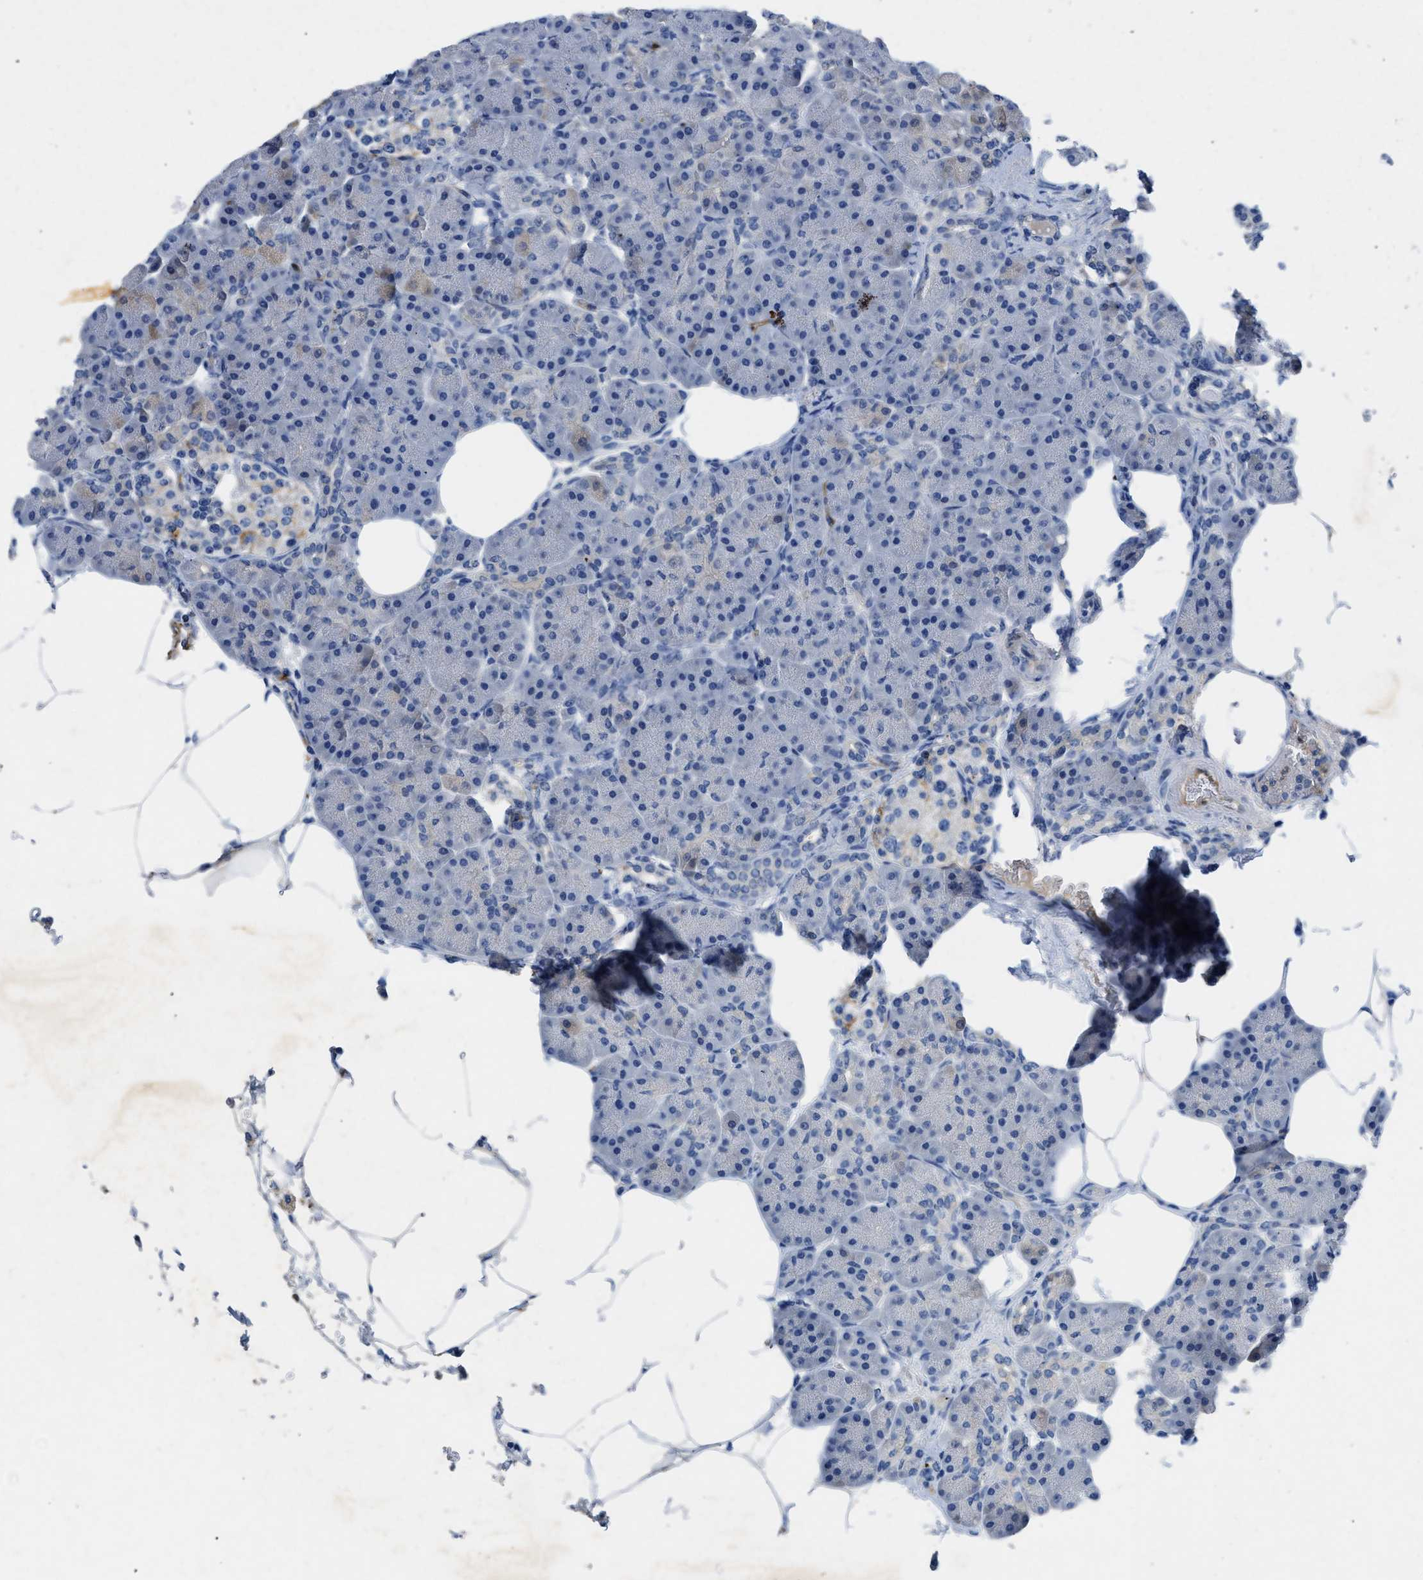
{"staining": {"intensity": "negative", "quantity": "none", "location": "none"}, "tissue": "pancreas", "cell_type": "Exocrine glandular cells", "image_type": "normal", "snomed": [{"axis": "morphology", "description": "Normal tissue, NOS"}, {"axis": "topography", "description": "Pancreas"}], "caption": "High power microscopy photomicrograph of an immunohistochemistry (IHC) micrograph of unremarkable pancreas, revealing no significant expression in exocrine glandular cells. Brightfield microscopy of immunohistochemistry (IHC) stained with DAB (brown) and hematoxylin (blue), captured at high magnification.", "gene": "SPEG", "patient": {"sex": "female", "age": 70}}